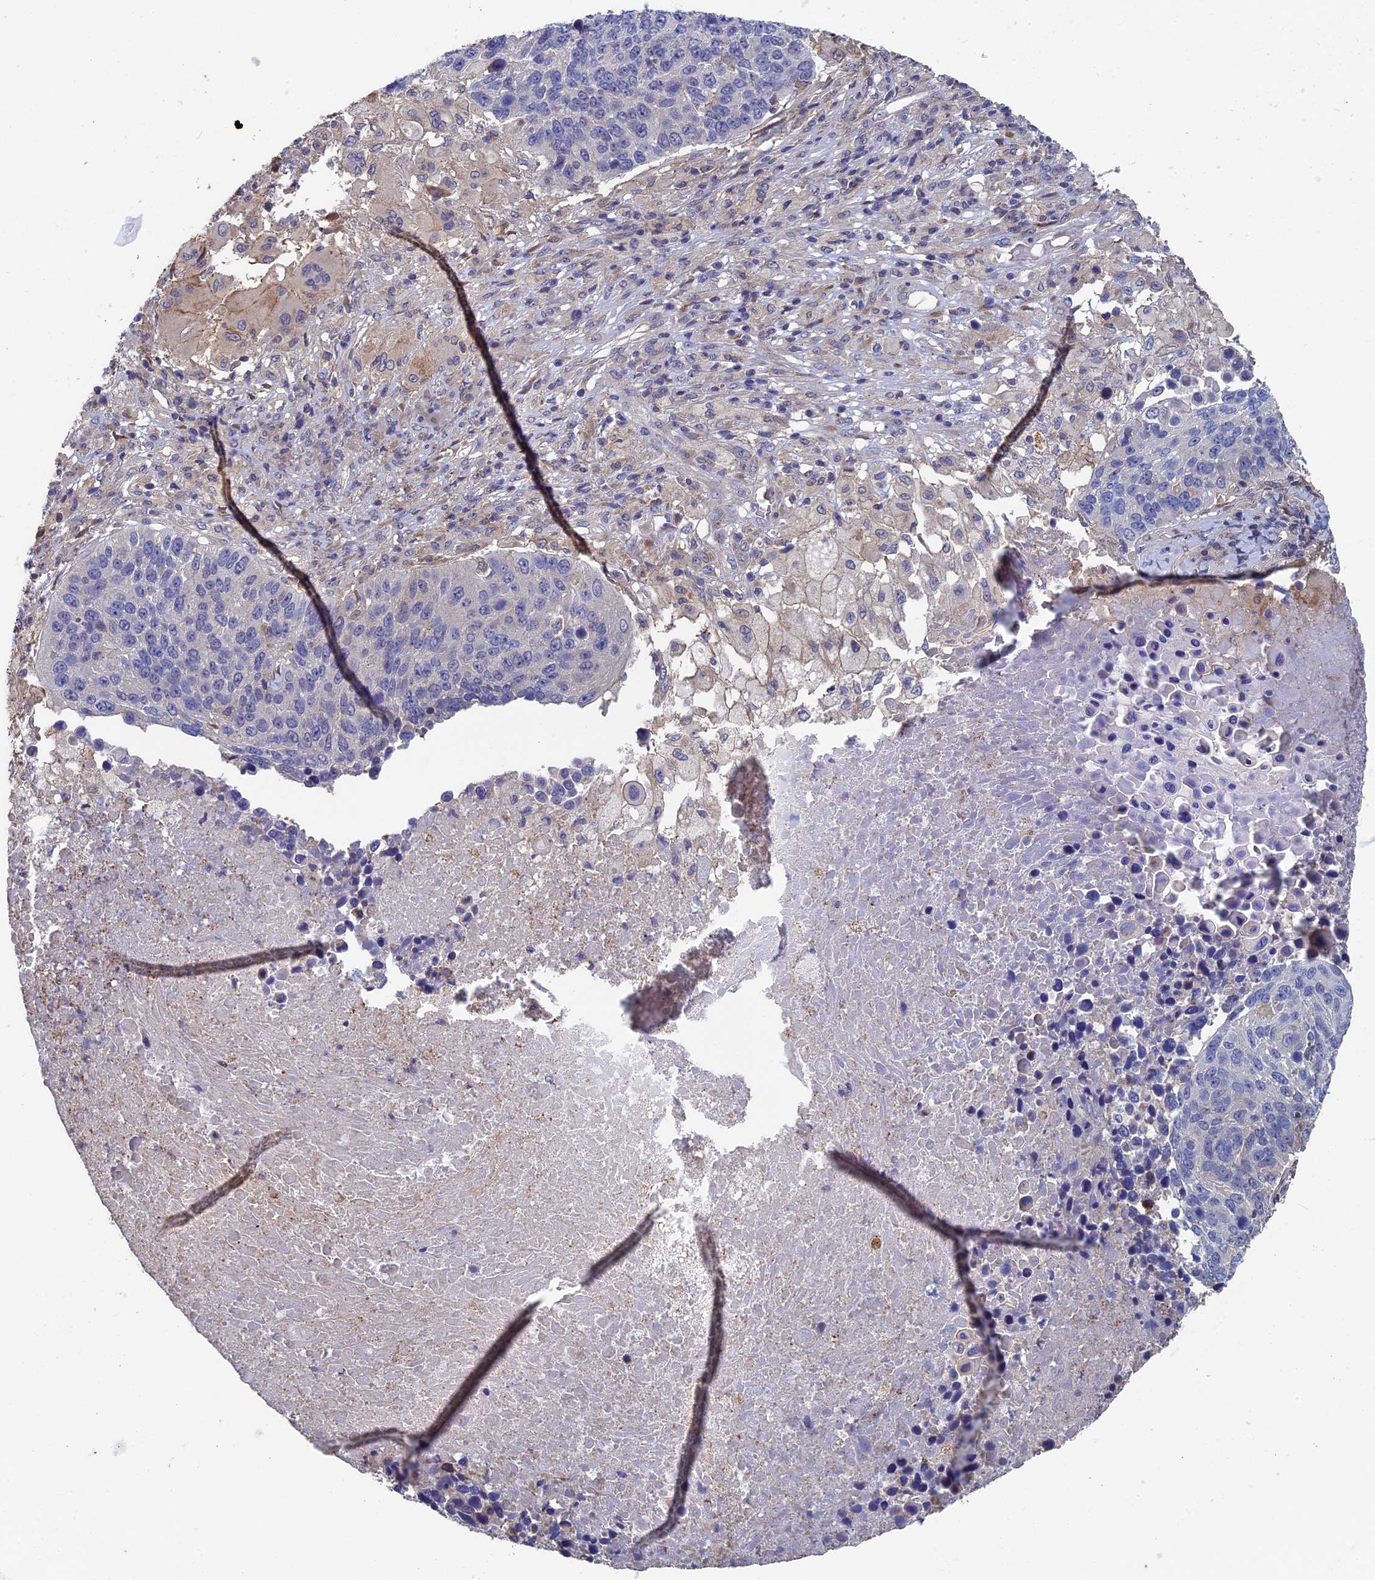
{"staining": {"intensity": "negative", "quantity": "none", "location": "none"}, "tissue": "lung cancer", "cell_type": "Tumor cells", "image_type": "cancer", "snomed": [{"axis": "morphology", "description": "Normal tissue, NOS"}, {"axis": "morphology", "description": "Squamous cell carcinoma, NOS"}, {"axis": "topography", "description": "Lymph node"}, {"axis": "topography", "description": "Lung"}], "caption": "Tumor cells are negative for brown protein staining in squamous cell carcinoma (lung).", "gene": "LCMT1", "patient": {"sex": "male", "age": 66}}